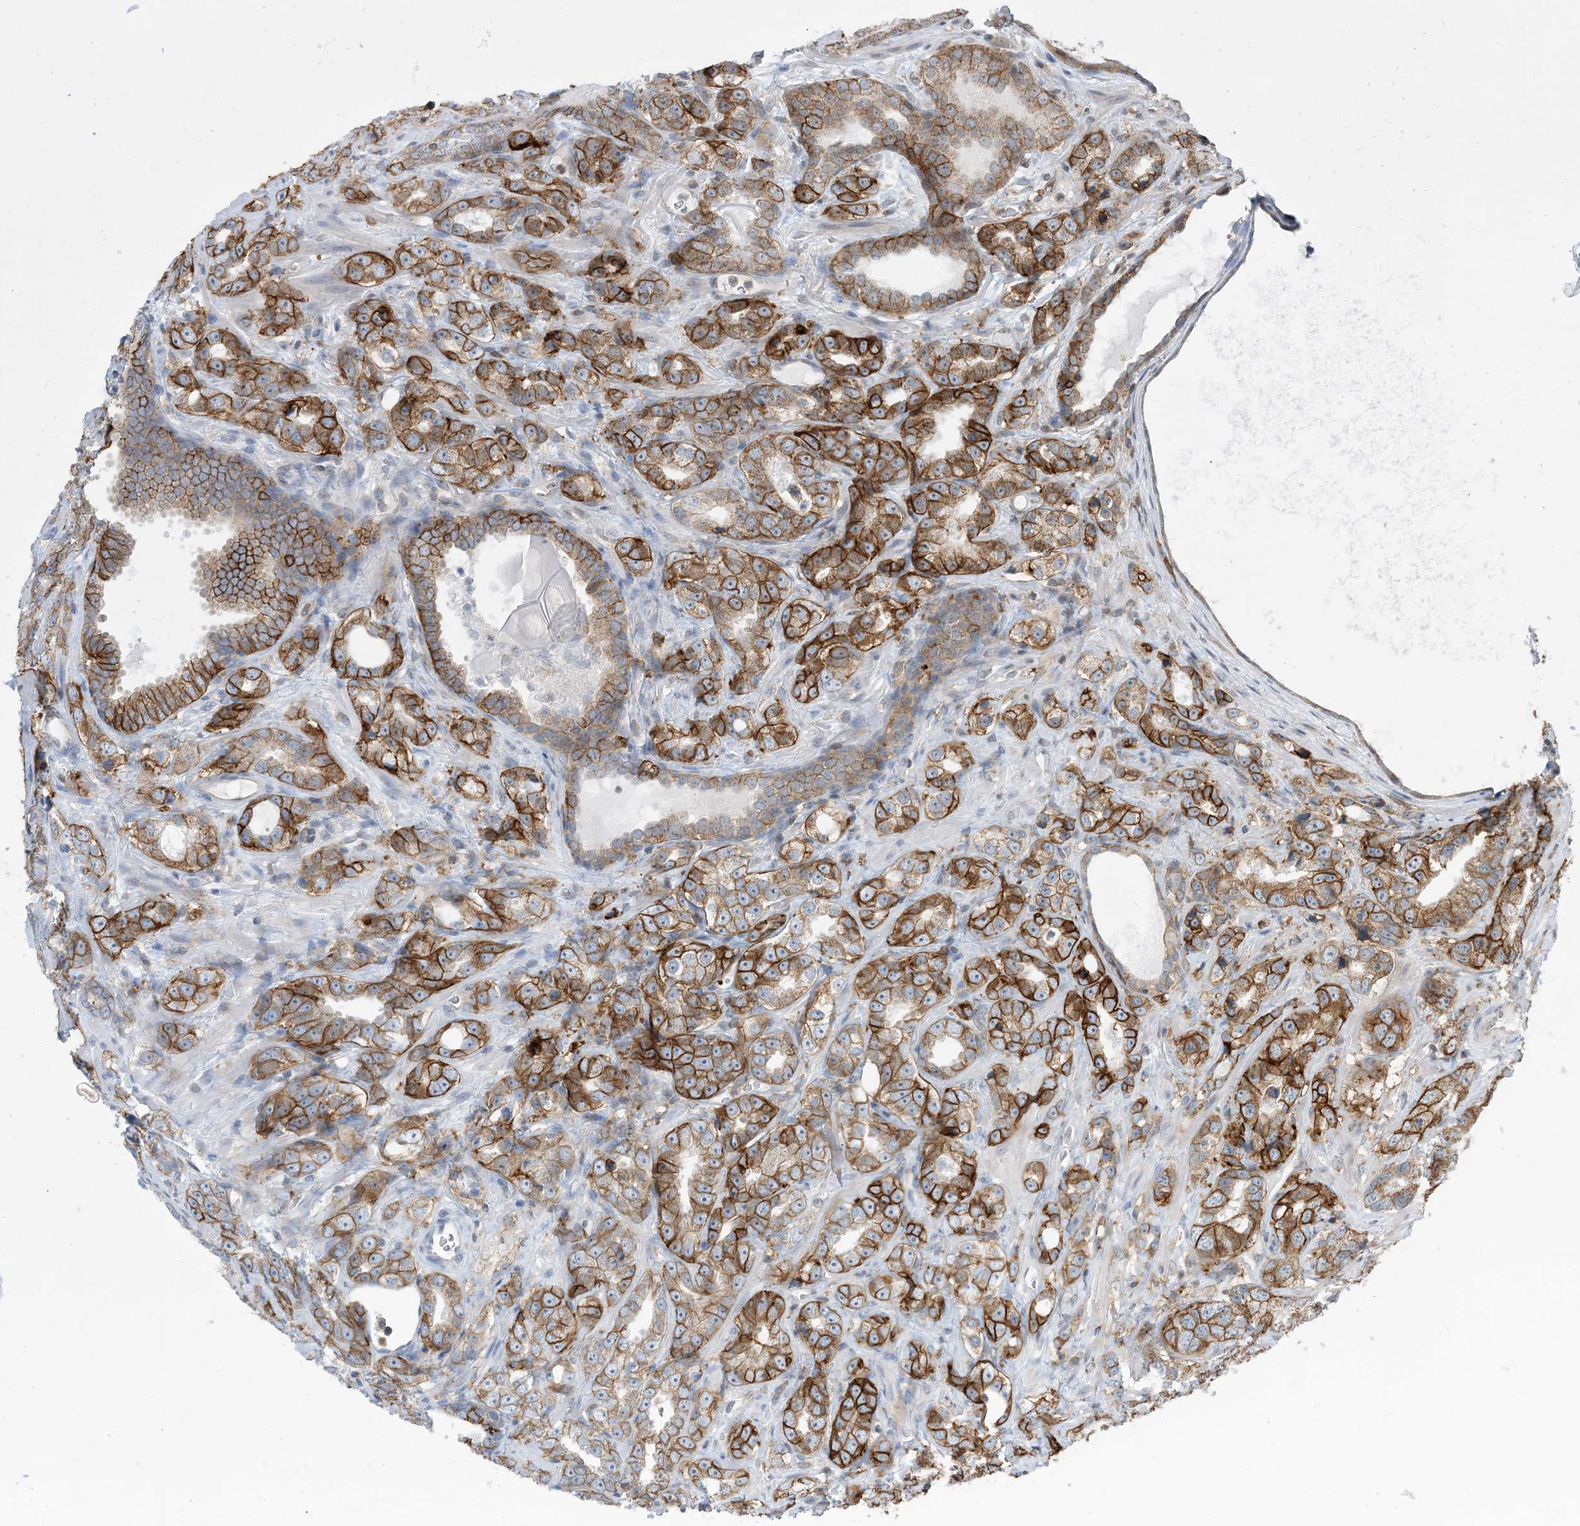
{"staining": {"intensity": "strong", "quantity": ">75%", "location": "cytoplasmic/membranous"}, "tissue": "prostate cancer", "cell_type": "Tumor cells", "image_type": "cancer", "snomed": [{"axis": "morphology", "description": "Adenocarcinoma, High grade"}, {"axis": "topography", "description": "Prostate"}], "caption": "DAB (3,3'-diaminobenzidine) immunohistochemical staining of human high-grade adenocarcinoma (prostate) displays strong cytoplasmic/membranous protein staining in approximately >75% of tumor cells.", "gene": "CASP4", "patient": {"sex": "male", "age": 62}}